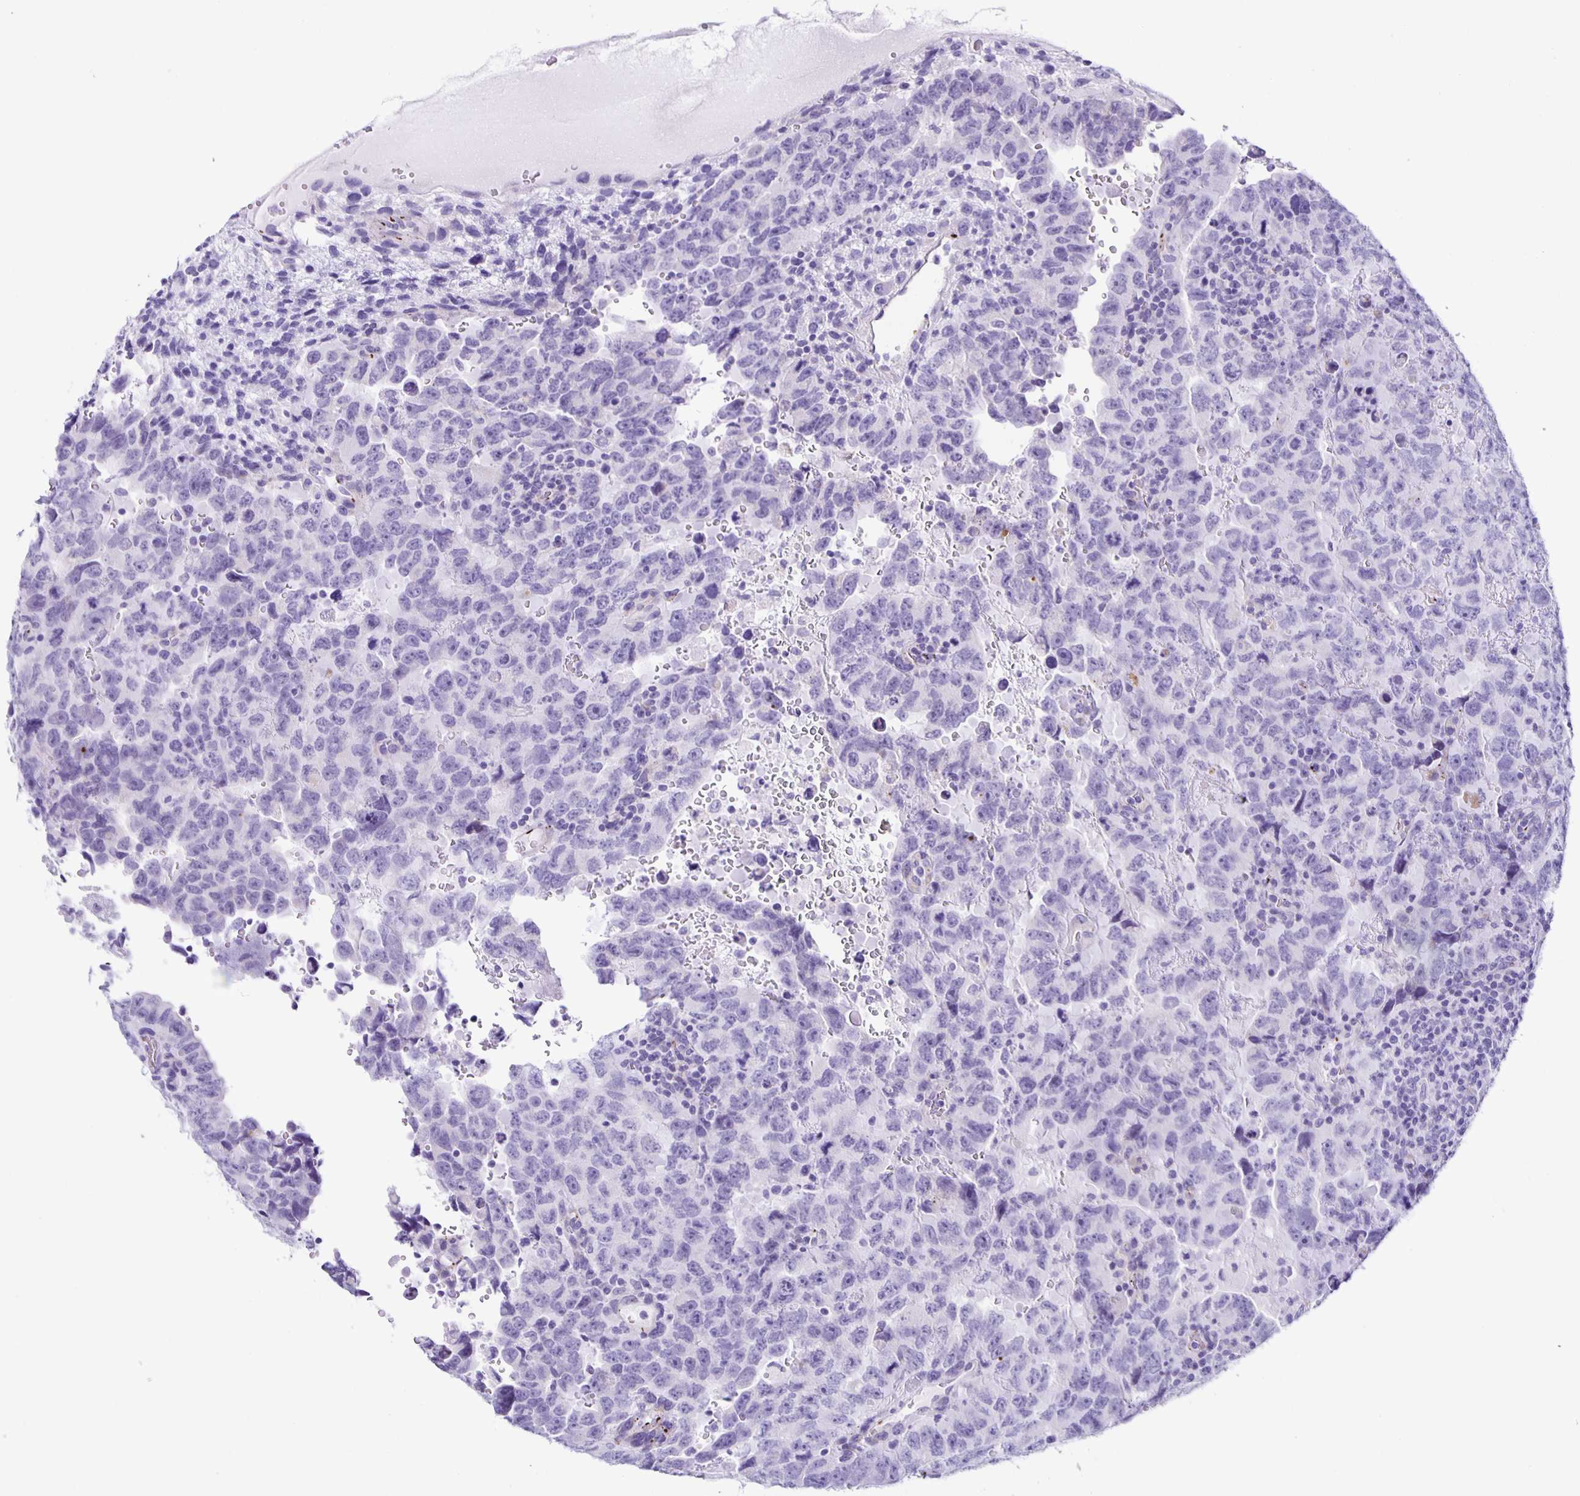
{"staining": {"intensity": "negative", "quantity": "none", "location": "none"}, "tissue": "testis cancer", "cell_type": "Tumor cells", "image_type": "cancer", "snomed": [{"axis": "morphology", "description": "Carcinoma, Embryonal, NOS"}, {"axis": "topography", "description": "Testis"}], "caption": "Embryonal carcinoma (testis) was stained to show a protein in brown. There is no significant expression in tumor cells. (DAB (3,3'-diaminobenzidine) immunohistochemistry (IHC) with hematoxylin counter stain).", "gene": "AQP6", "patient": {"sex": "male", "age": 24}}